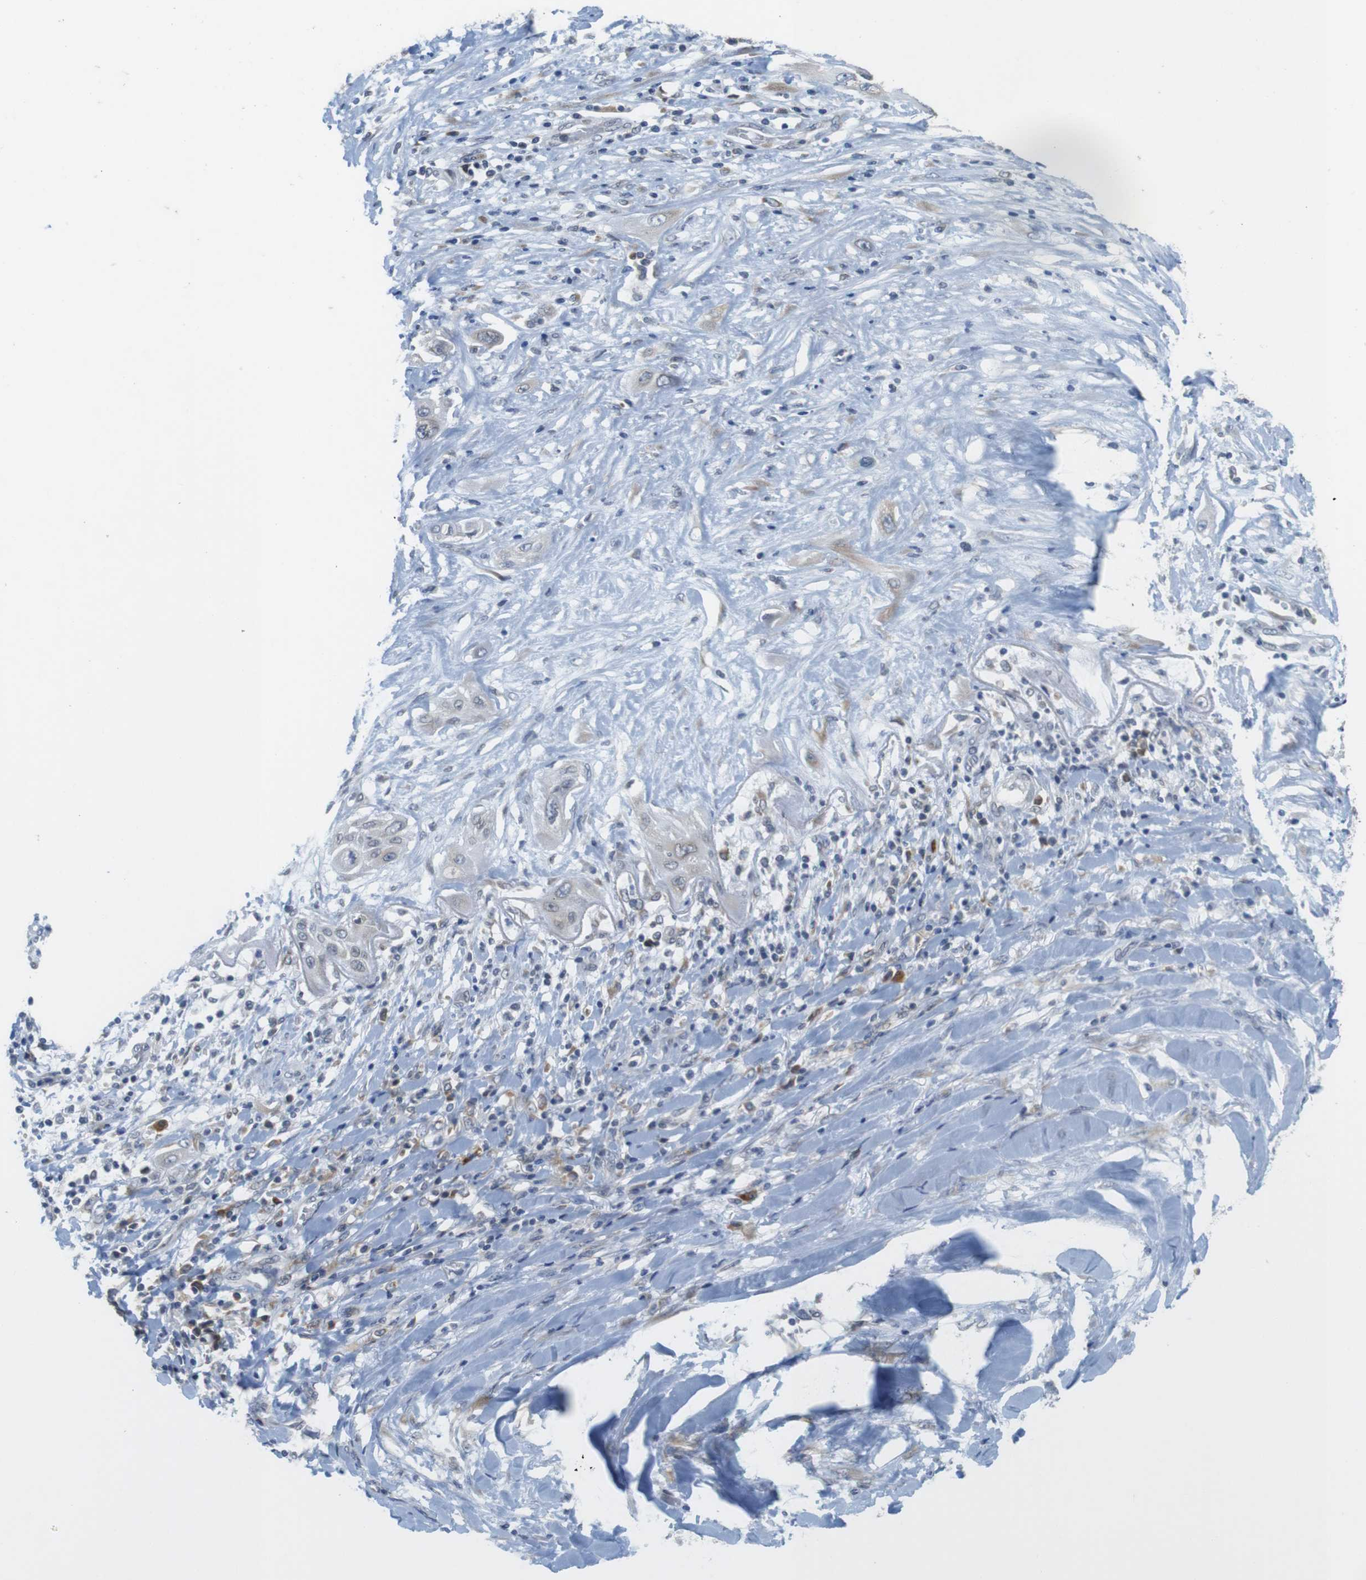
{"staining": {"intensity": "negative", "quantity": "none", "location": "none"}, "tissue": "lung cancer", "cell_type": "Tumor cells", "image_type": "cancer", "snomed": [{"axis": "morphology", "description": "Squamous cell carcinoma, NOS"}, {"axis": "topography", "description": "Lung"}], "caption": "Immunohistochemistry of human lung squamous cell carcinoma demonstrates no staining in tumor cells. Nuclei are stained in blue.", "gene": "ERGIC3", "patient": {"sex": "female", "age": 47}}